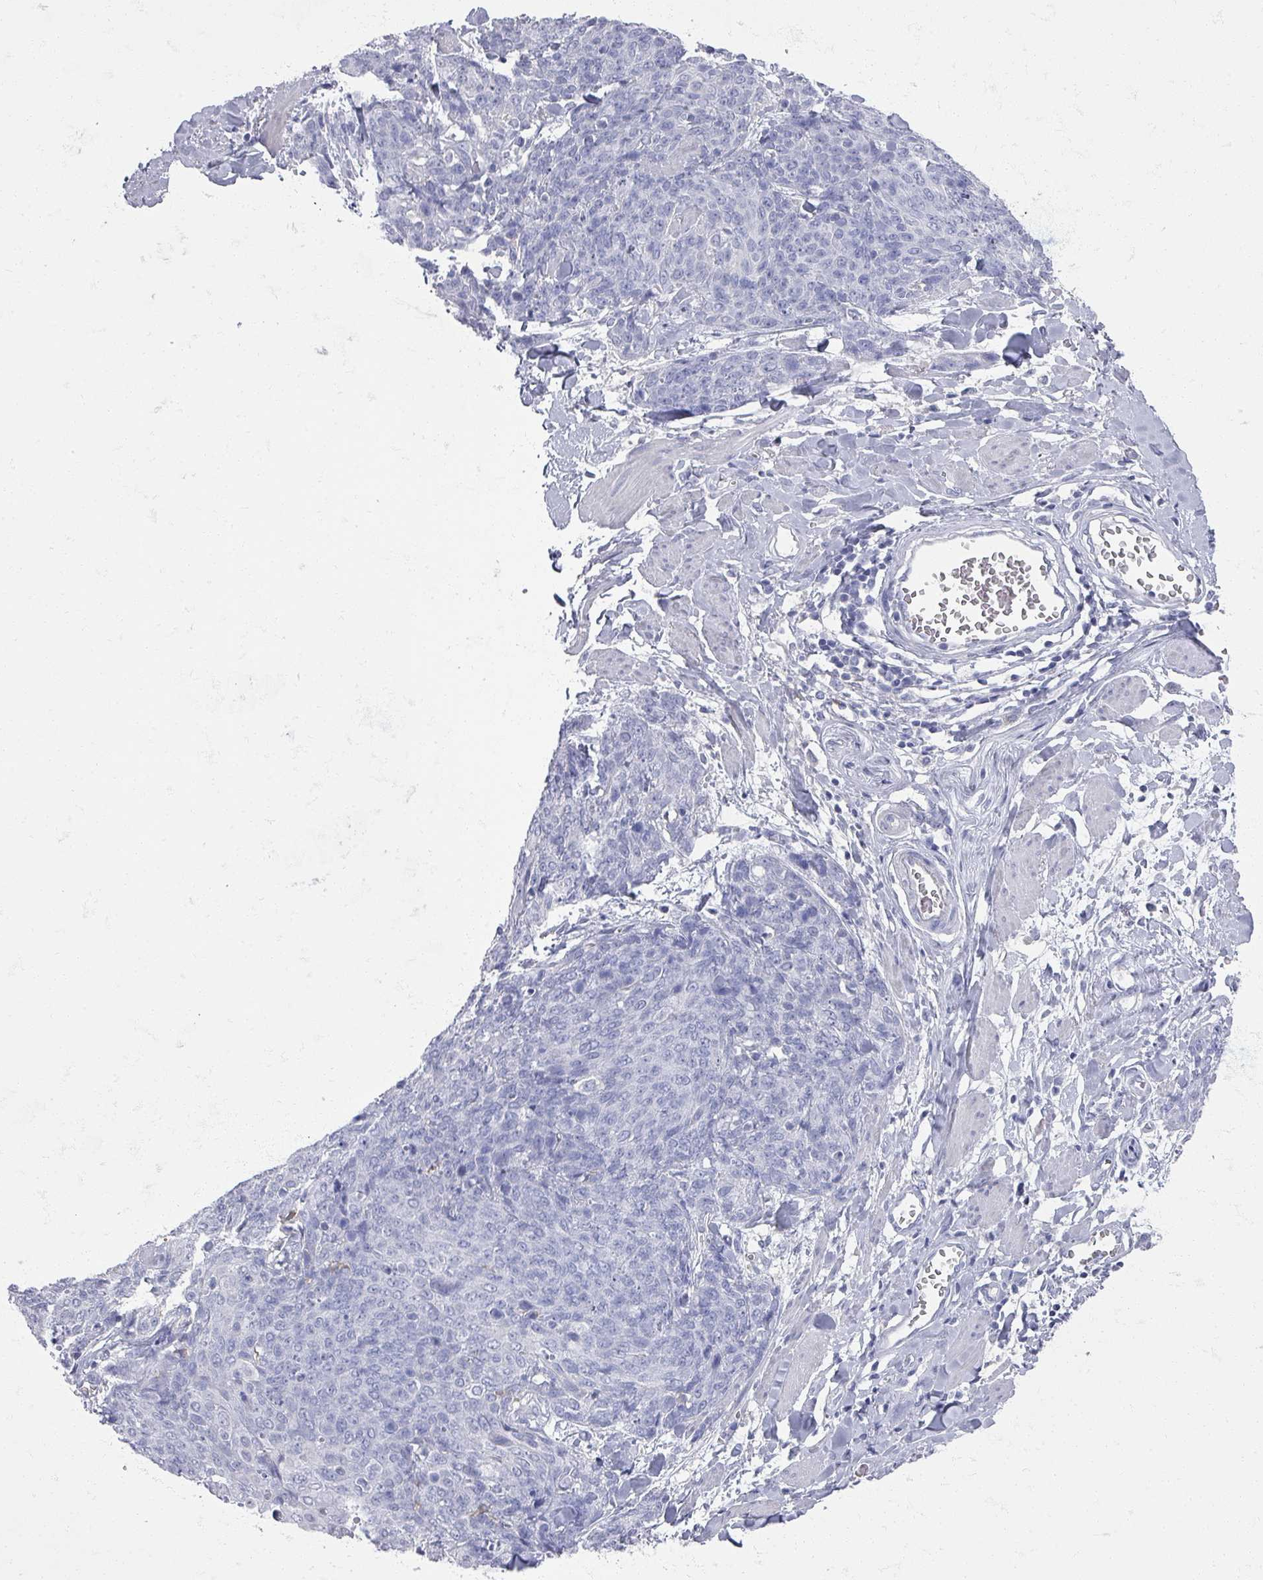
{"staining": {"intensity": "negative", "quantity": "none", "location": "none"}, "tissue": "skin cancer", "cell_type": "Tumor cells", "image_type": "cancer", "snomed": [{"axis": "morphology", "description": "Squamous cell carcinoma, NOS"}, {"axis": "topography", "description": "Skin"}, {"axis": "topography", "description": "Vulva"}], "caption": "Skin cancer was stained to show a protein in brown. There is no significant expression in tumor cells.", "gene": "OMG", "patient": {"sex": "female", "age": 85}}